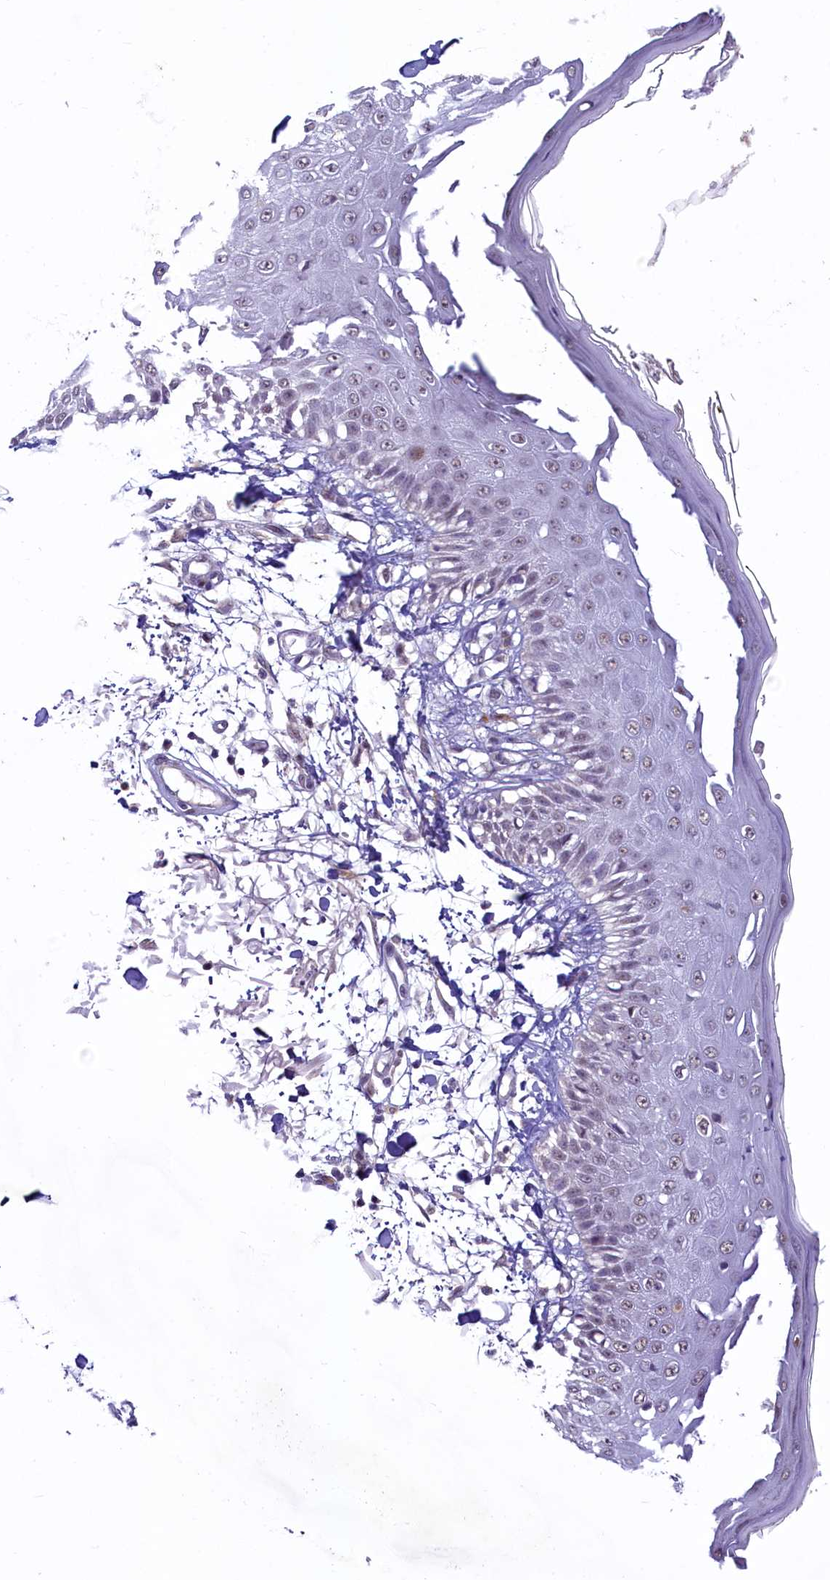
{"staining": {"intensity": "moderate", "quantity": "25%-75%", "location": "cytoplasmic/membranous,nuclear"}, "tissue": "skin", "cell_type": "Fibroblasts", "image_type": "normal", "snomed": [{"axis": "morphology", "description": "Normal tissue, NOS"}, {"axis": "morphology", "description": "Squamous cell carcinoma, NOS"}, {"axis": "topography", "description": "Skin"}, {"axis": "topography", "description": "Peripheral nerve tissue"}], "caption": "Skin stained with IHC exhibits moderate cytoplasmic/membranous,nuclear positivity in about 25%-75% of fibroblasts.", "gene": "ANKS3", "patient": {"sex": "male", "age": 83}}